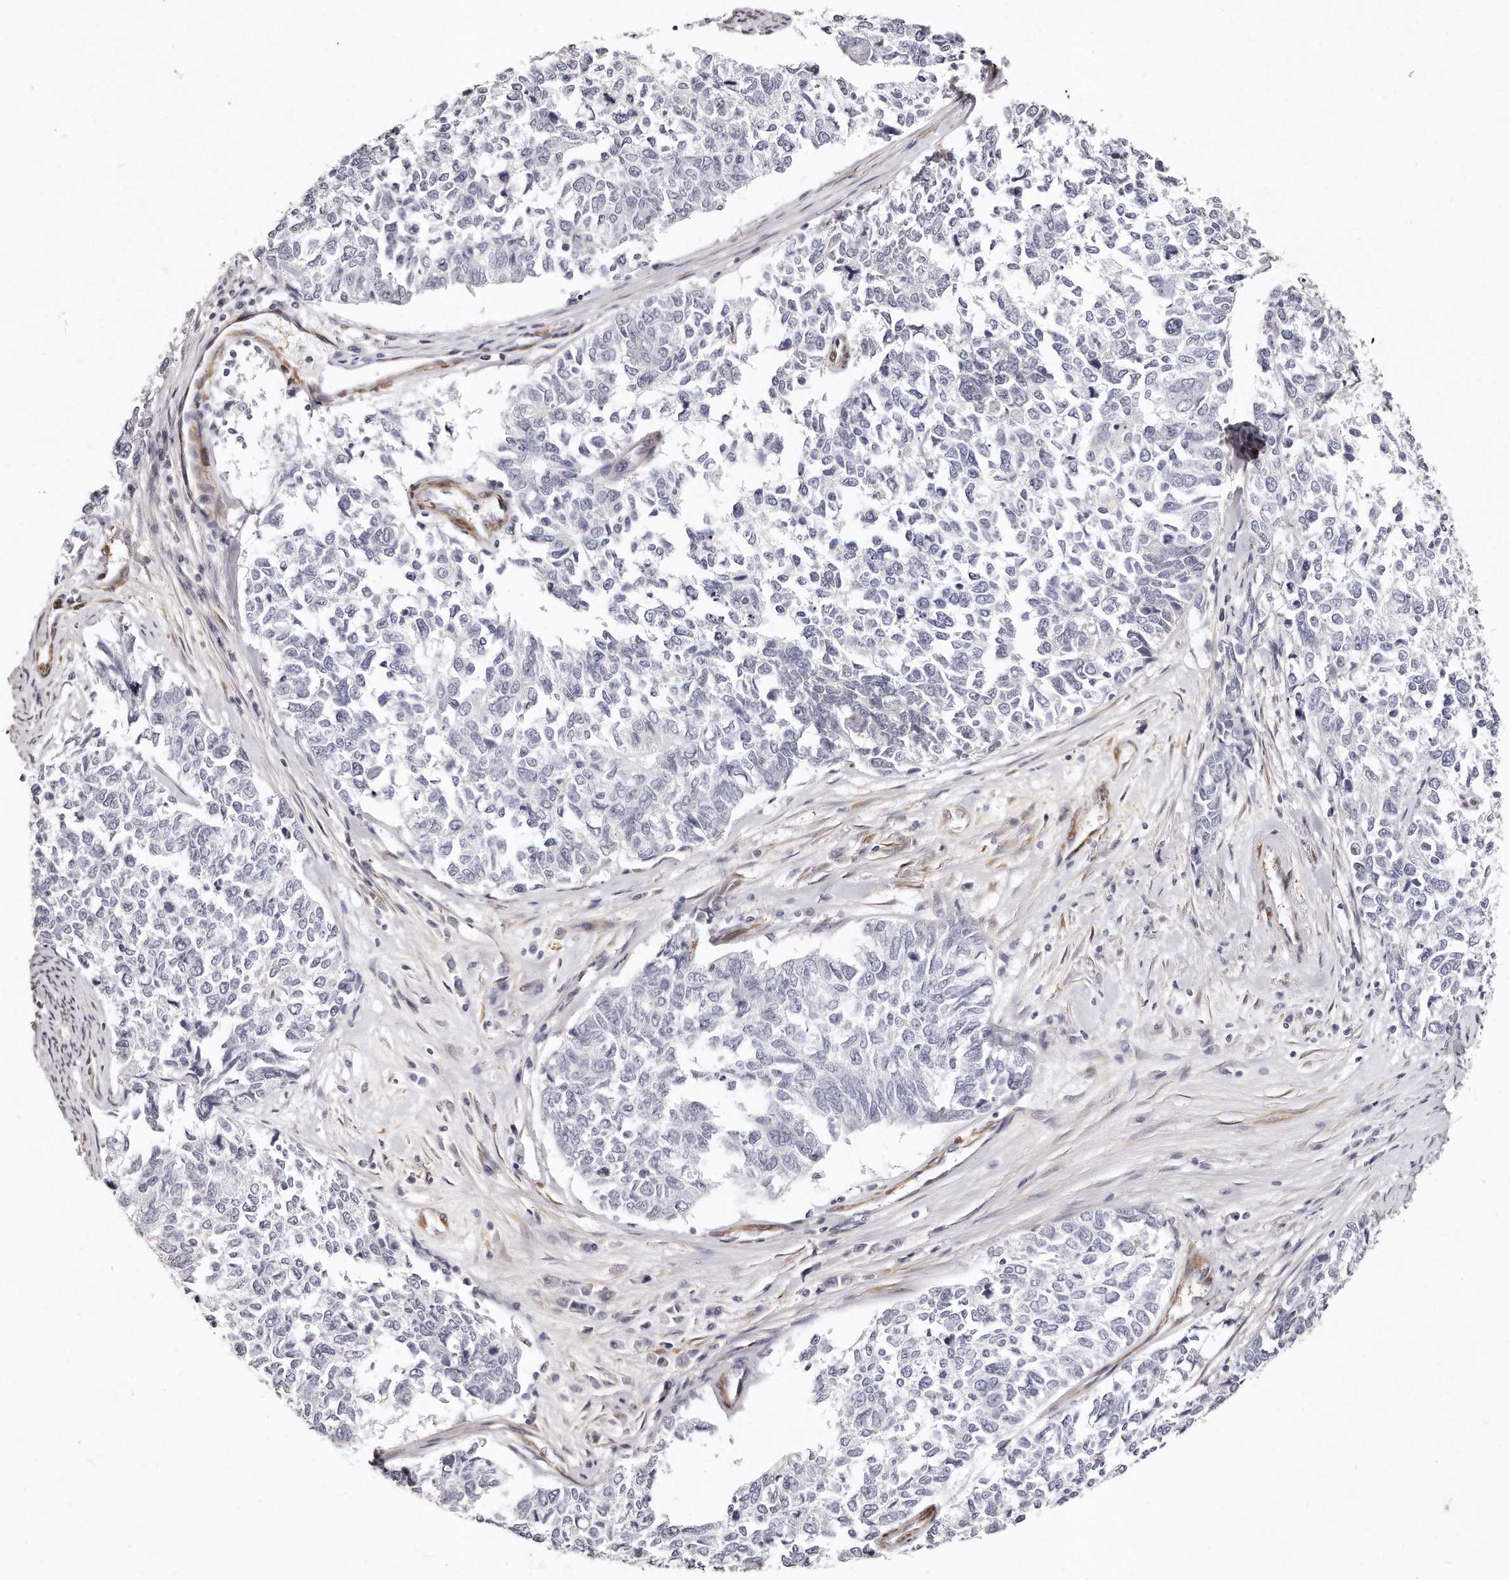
{"staining": {"intensity": "negative", "quantity": "none", "location": "none"}, "tissue": "cervical cancer", "cell_type": "Tumor cells", "image_type": "cancer", "snomed": [{"axis": "morphology", "description": "Squamous cell carcinoma, NOS"}, {"axis": "topography", "description": "Cervix"}], "caption": "Cervical squamous cell carcinoma stained for a protein using IHC exhibits no staining tumor cells.", "gene": "LMOD1", "patient": {"sex": "female", "age": 63}}